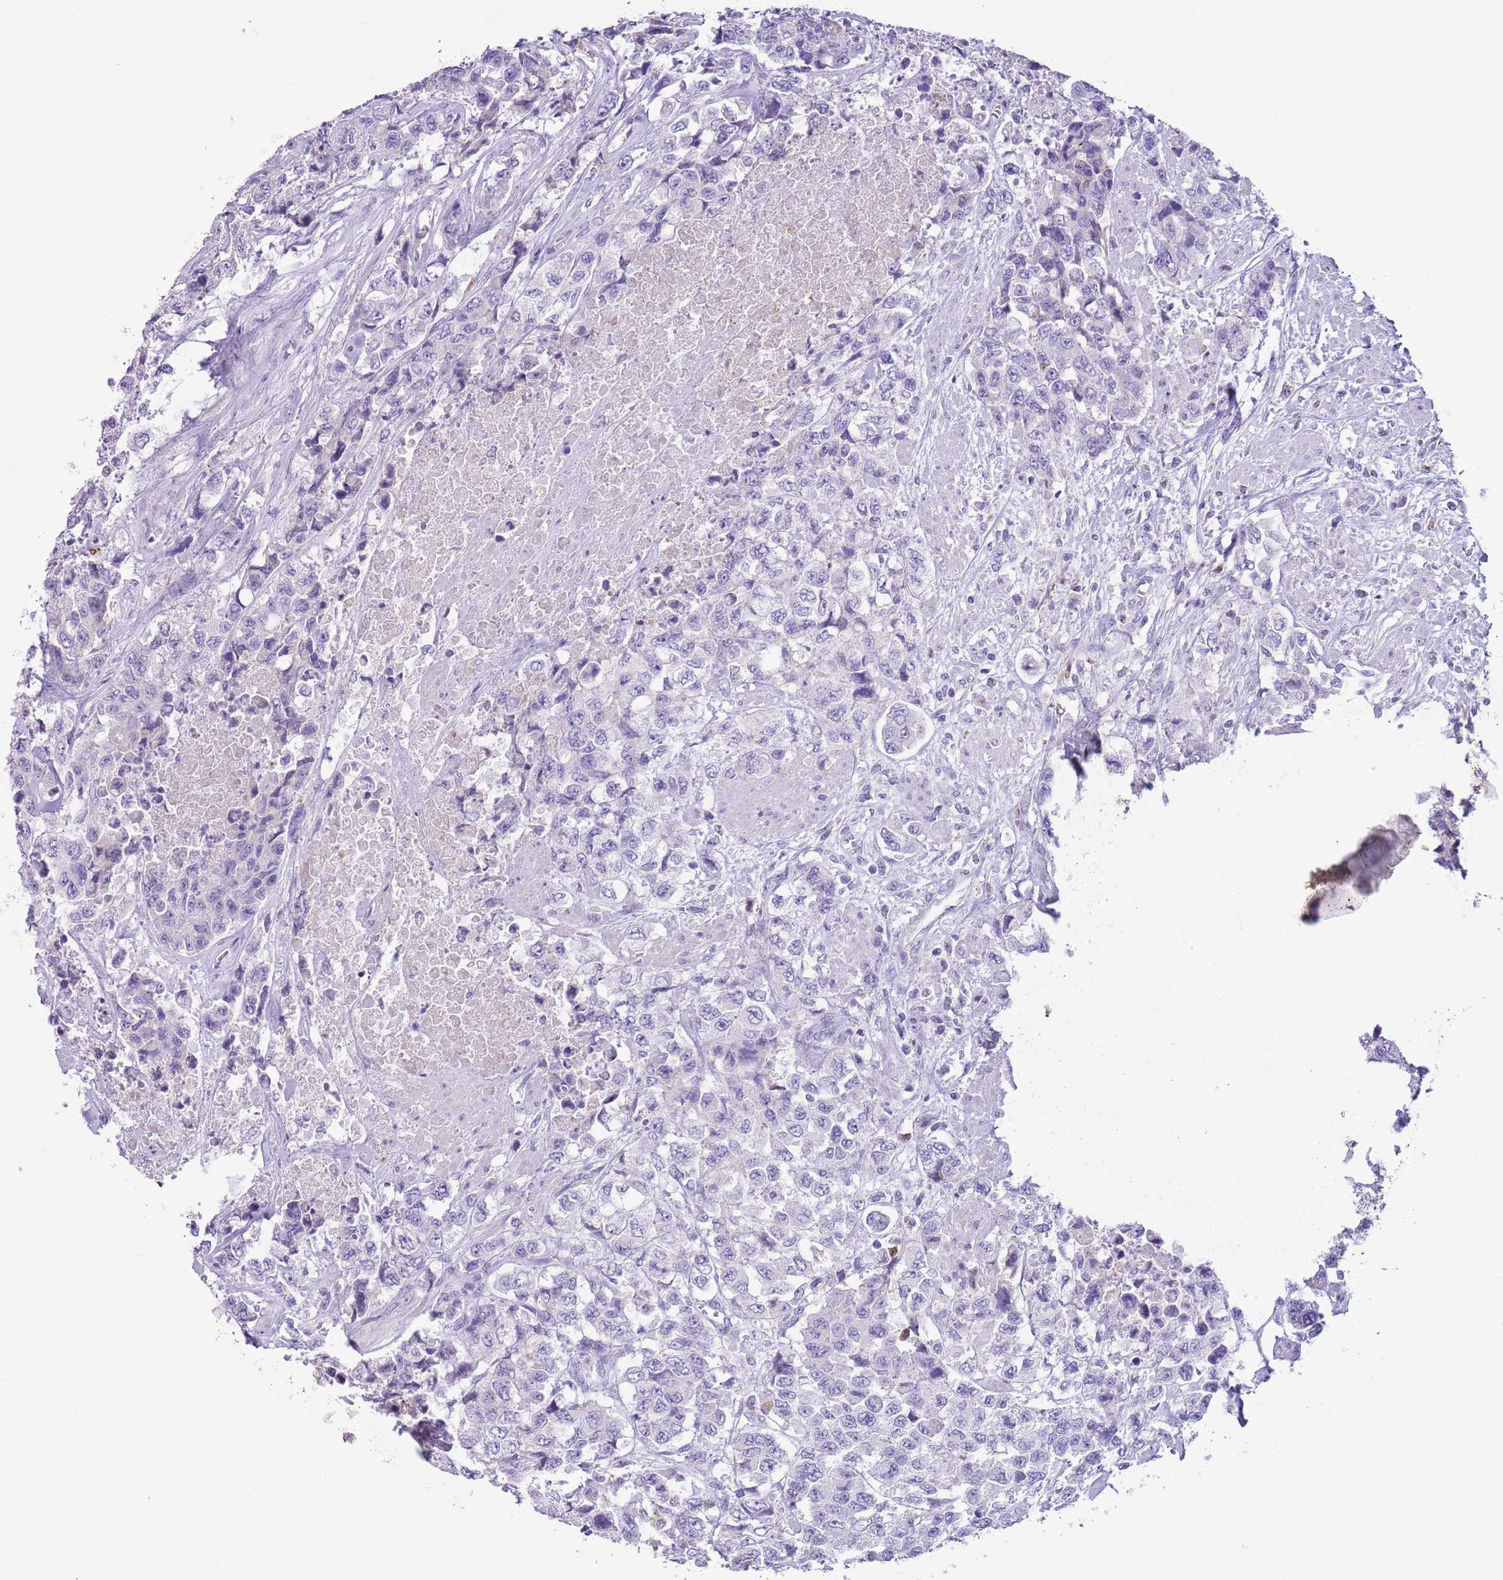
{"staining": {"intensity": "negative", "quantity": "none", "location": "none"}, "tissue": "urothelial cancer", "cell_type": "Tumor cells", "image_type": "cancer", "snomed": [{"axis": "morphology", "description": "Urothelial carcinoma, High grade"}, {"axis": "topography", "description": "Urinary bladder"}], "caption": "A high-resolution micrograph shows immunohistochemistry (IHC) staining of urothelial cancer, which displays no significant expression in tumor cells.", "gene": "ZNF697", "patient": {"sex": "female", "age": 78}}